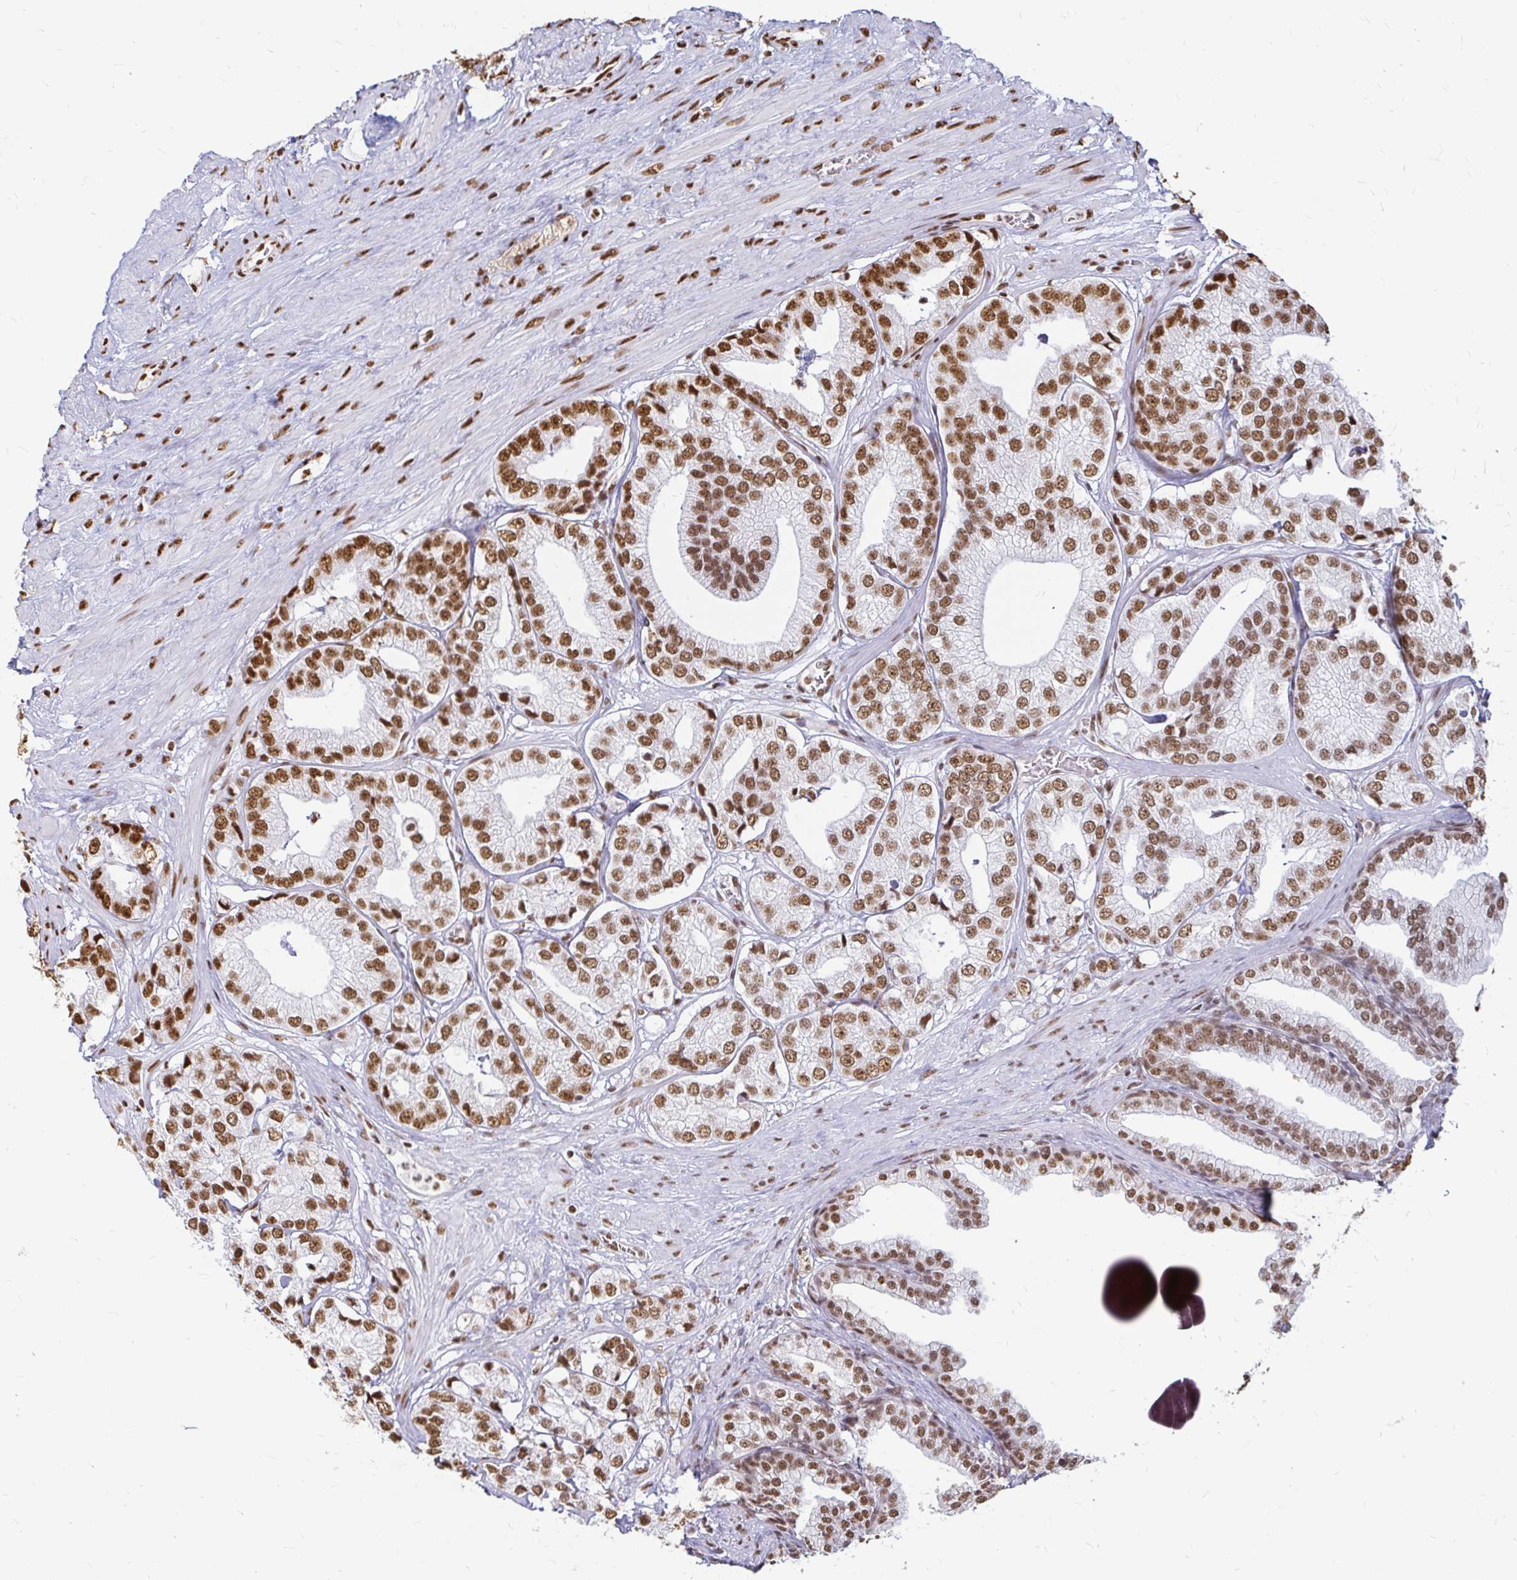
{"staining": {"intensity": "strong", "quantity": ">75%", "location": "nuclear"}, "tissue": "prostate cancer", "cell_type": "Tumor cells", "image_type": "cancer", "snomed": [{"axis": "morphology", "description": "Adenocarcinoma, High grade"}, {"axis": "topography", "description": "Prostate"}], "caption": "Immunohistochemistry (IHC) (DAB) staining of human high-grade adenocarcinoma (prostate) demonstrates strong nuclear protein expression in about >75% of tumor cells. (DAB (3,3'-diaminobenzidine) IHC, brown staining for protein, blue staining for nuclei).", "gene": "HNRNPU", "patient": {"sex": "male", "age": 58}}